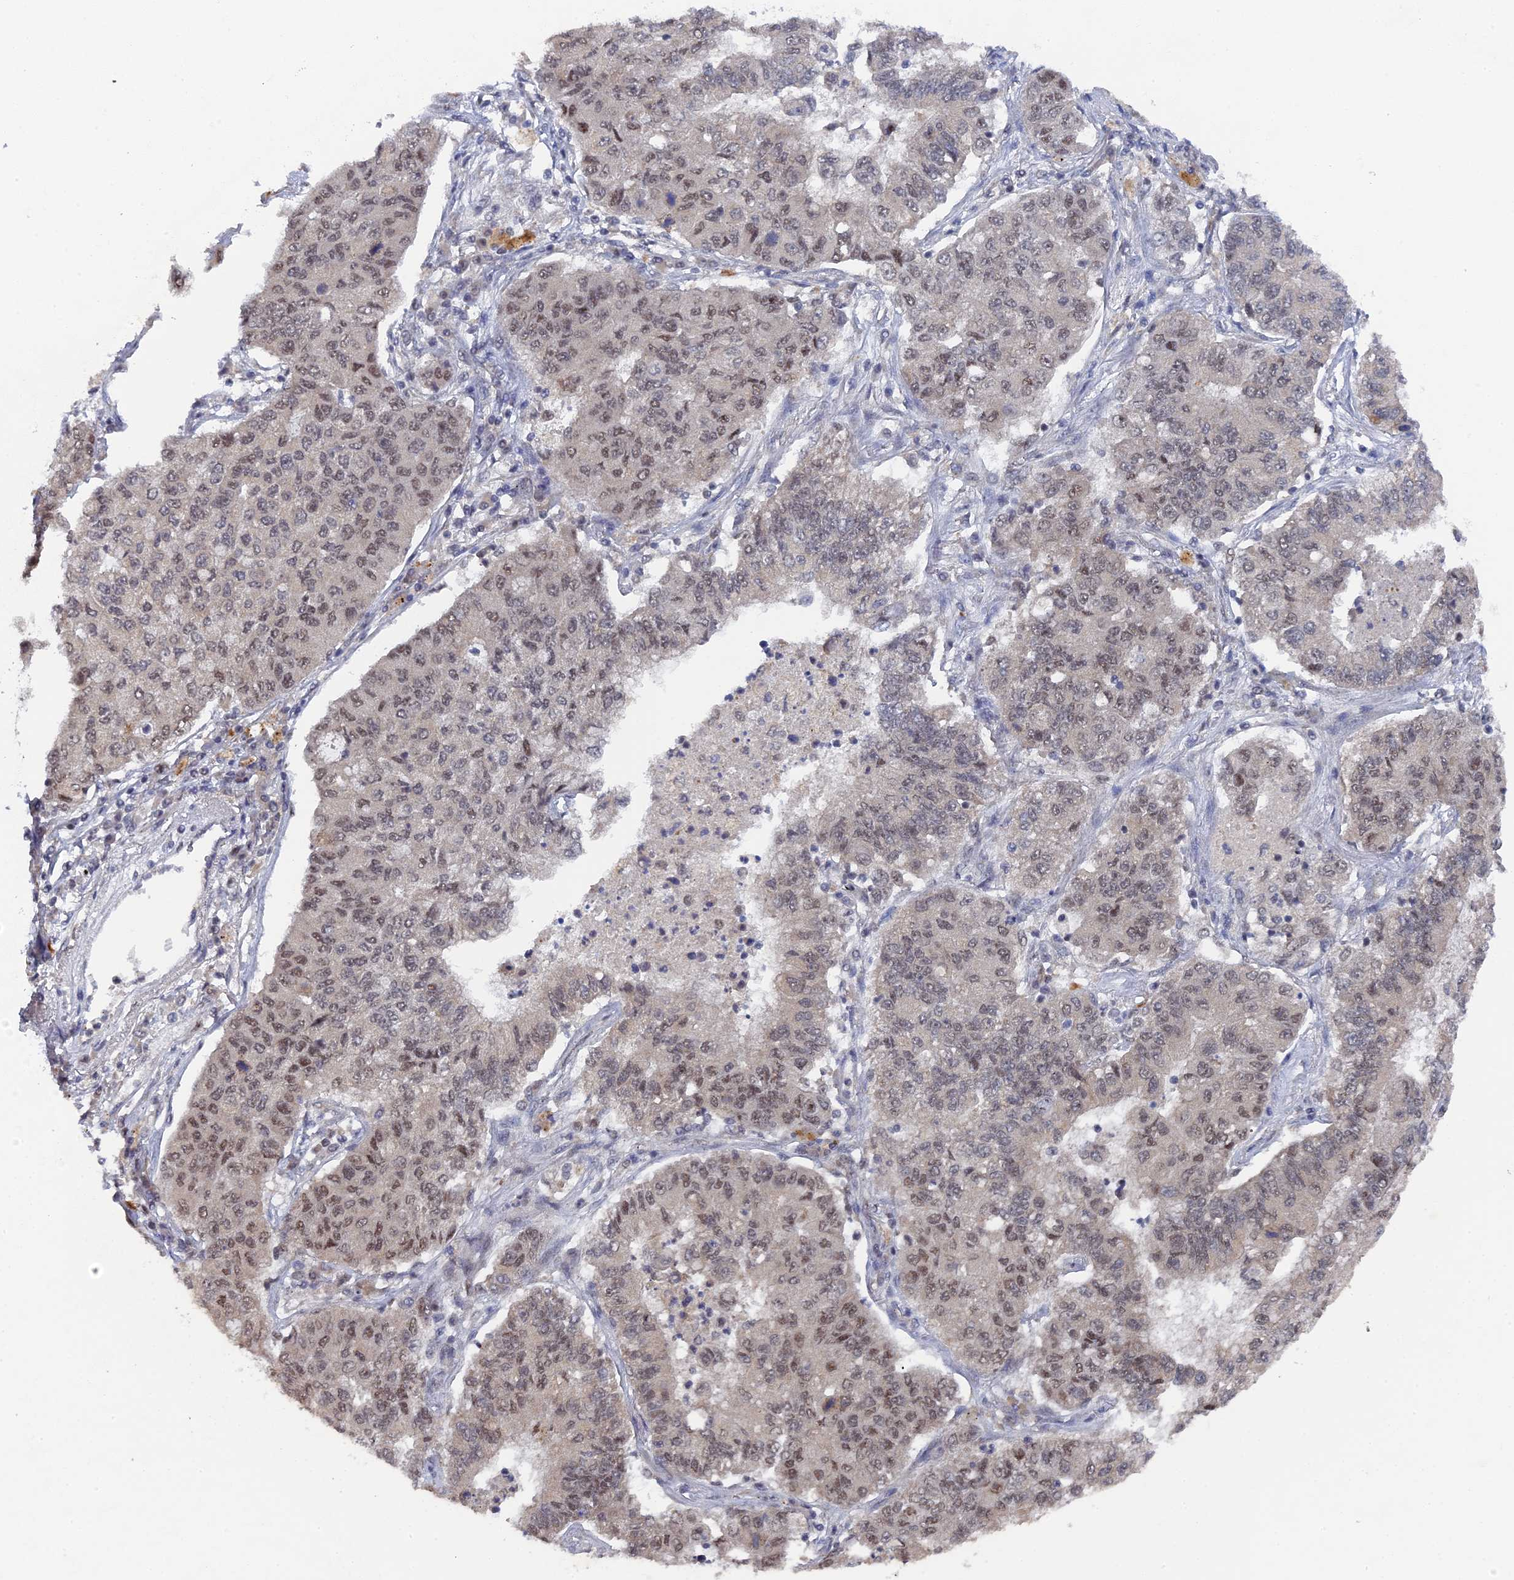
{"staining": {"intensity": "weak", "quantity": "25%-75%", "location": "nuclear"}, "tissue": "lung cancer", "cell_type": "Tumor cells", "image_type": "cancer", "snomed": [{"axis": "morphology", "description": "Squamous cell carcinoma, NOS"}, {"axis": "topography", "description": "Lung"}], "caption": "A high-resolution photomicrograph shows IHC staining of lung squamous cell carcinoma, which reveals weak nuclear positivity in approximately 25%-75% of tumor cells. (Brightfield microscopy of DAB IHC at high magnification).", "gene": "MIGA2", "patient": {"sex": "male", "age": 74}}